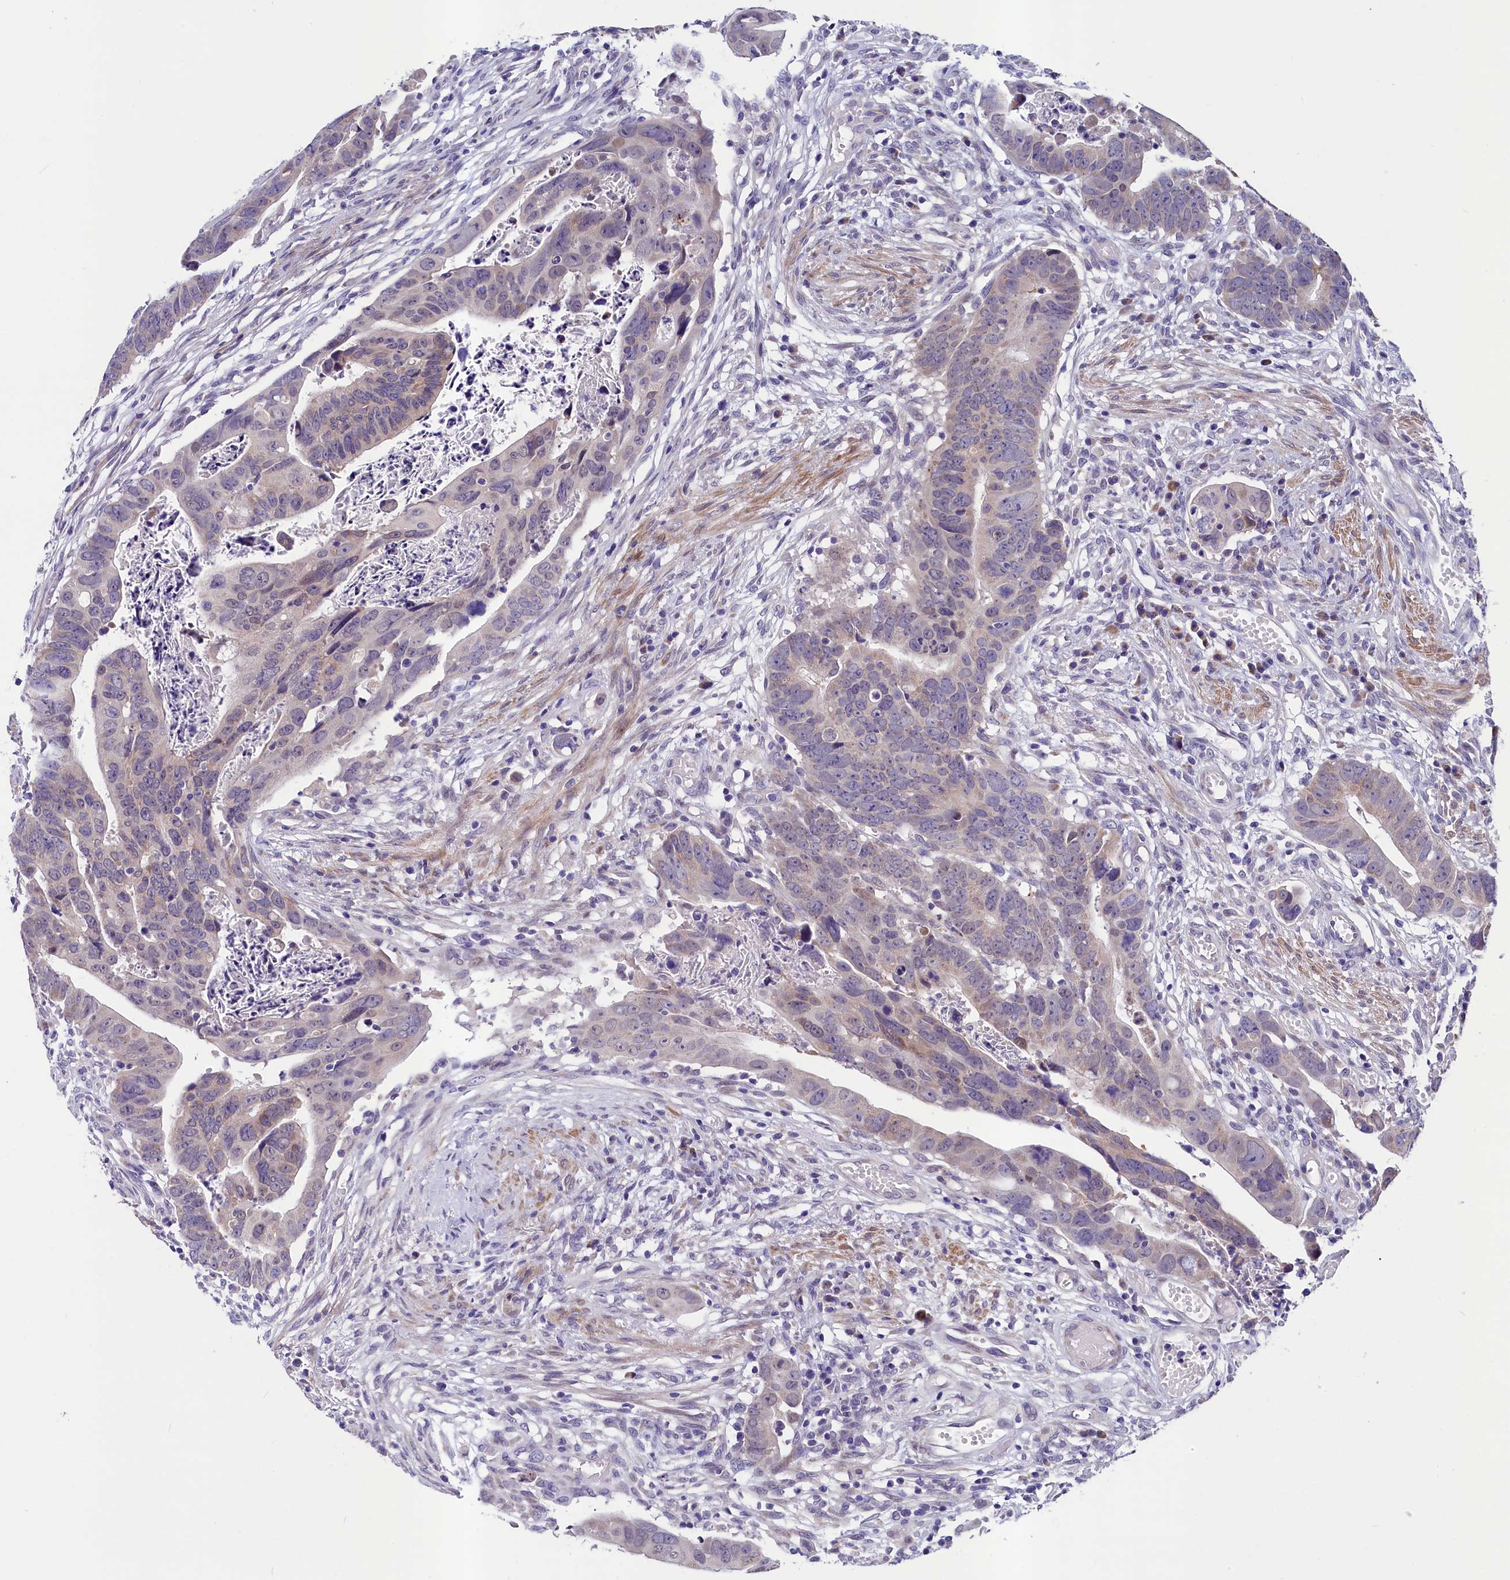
{"staining": {"intensity": "negative", "quantity": "none", "location": "none"}, "tissue": "colorectal cancer", "cell_type": "Tumor cells", "image_type": "cancer", "snomed": [{"axis": "morphology", "description": "Adenocarcinoma, NOS"}, {"axis": "topography", "description": "Rectum"}], "caption": "Human colorectal cancer (adenocarcinoma) stained for a protein using immunohistochemistry displays no positivity in tumor cells.", "gene": "SCD5", "patient": {"sex": "female", "age": 65}}